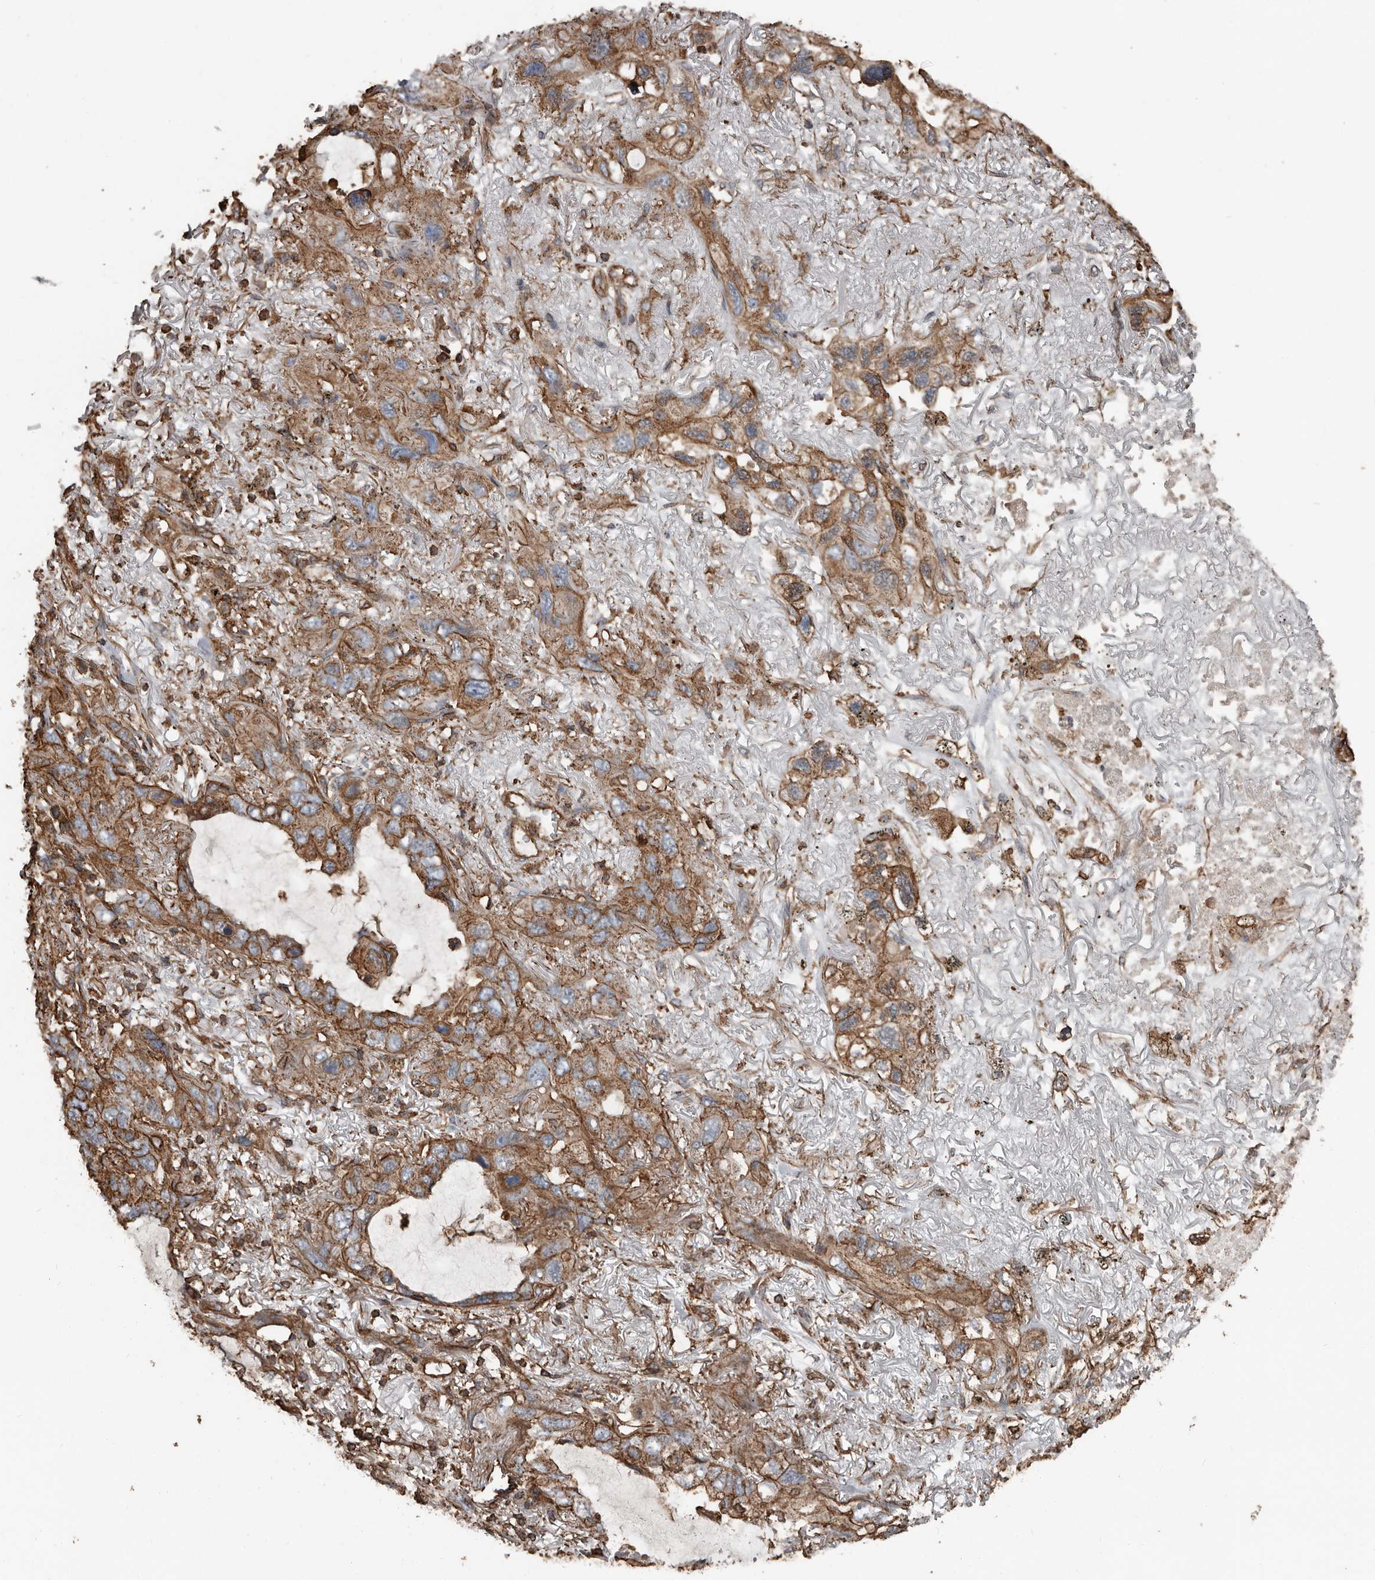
{"staining": {"intensity": "moderate", "quantity": ">75%", "location": "cytoplasmic/membranous"}, "tissue": "lung cancer", "cell_type": "Tumor cells", "image_type": "cancer", "snomed": [{"axis": "morphology", "description": "Squamous cell carcinoma, NOS"}, {"axis": "topography", "description": "Lung"}], "caption": "Tumor cells display medium levels of moderate cytoplasmic/membranous expression in approximately >75% of cells in squamous cell carcinoma (lung). (DAB (3,3'-diaminobenzidine) IHC, brown staining for protein, blue staining for nuclei).", "gene": "DENND6B", "patient": {"sex": "female", "age": 73}}